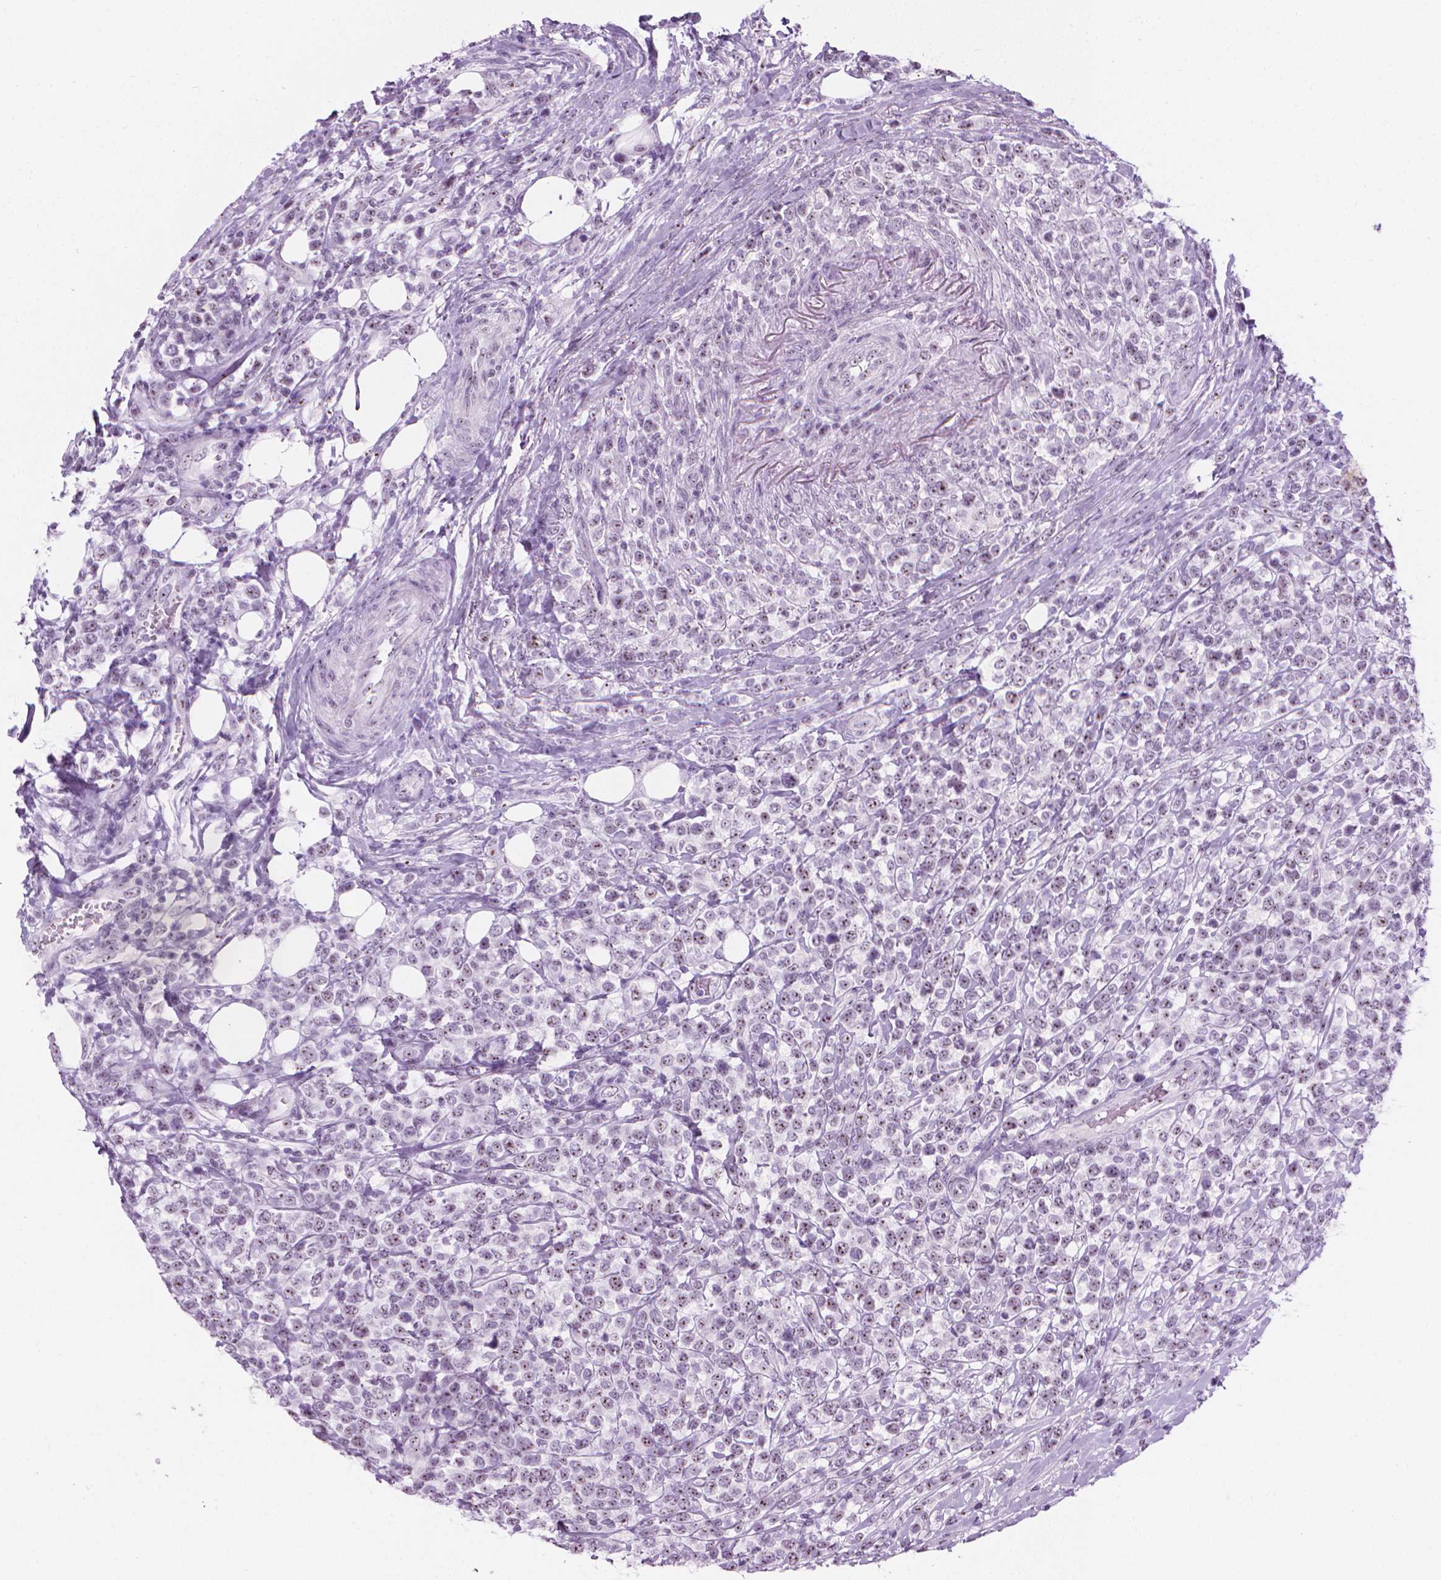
{"staining": {"intensity": "weak", "quantity": "25%-75%", "location": "nuclear"}, "tissue": "lymphoma", "cell_type": "Tumor cells", "image_type": "cancer", "snomed": [{"axis": "morphology", "description": "Malignant lymphoma, non-Hodgkin's type, High grade"}, {"axis": "topography", "description": "Soft tissue"}], "caption": "High-grade malignant lymphoma, non-Hodgkin's type tissue demonstrates weak nuclear expression in approximately 25%-75% of tumor cells", "gene": "NOL7", "patient": {"sex": "female", "age": 56}}